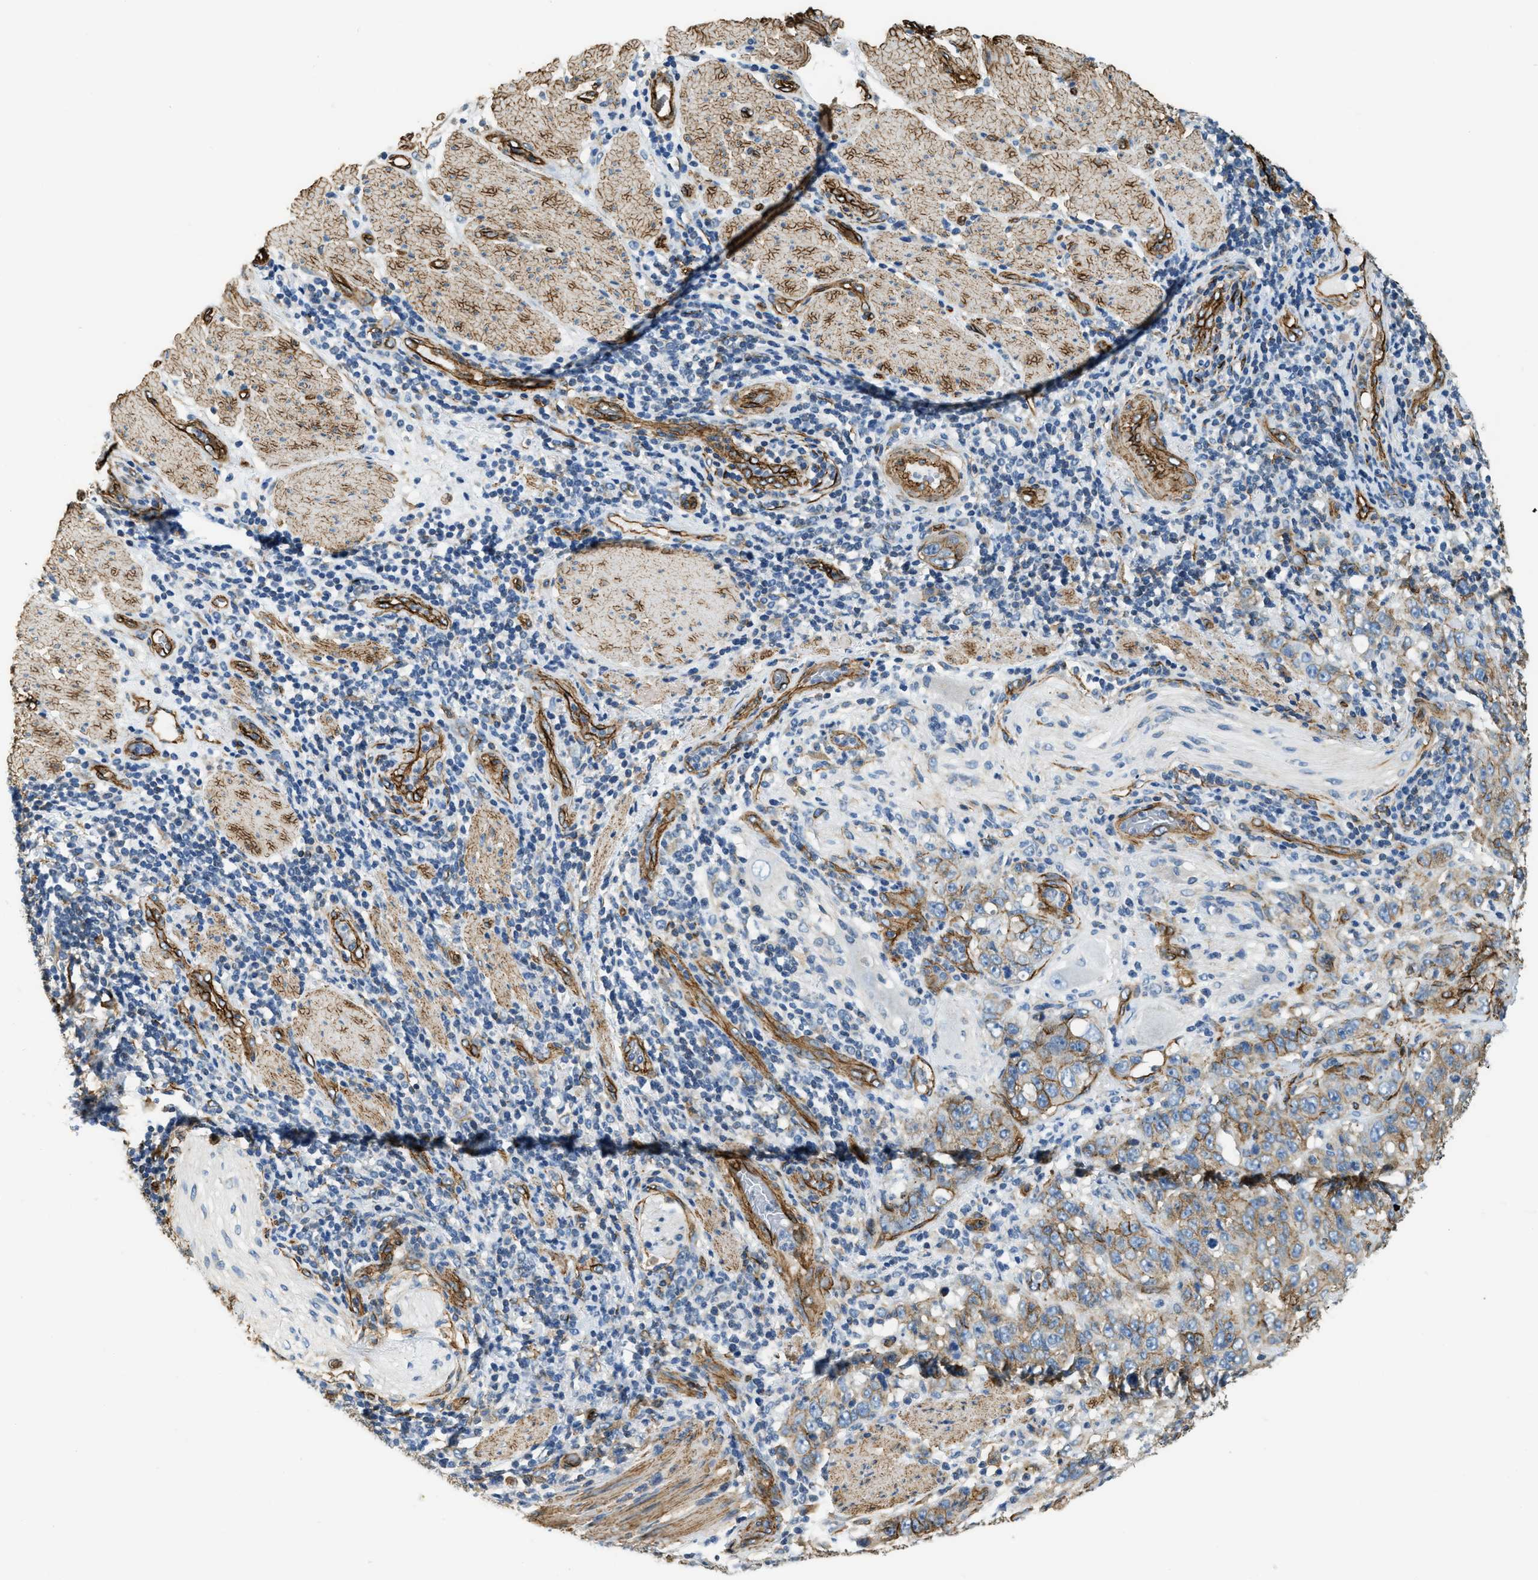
{"staining": {"intensity": "moderate", "quantity": ">75%", "location": "cytoplasmic/membranous"}, "tissue": "stomach cancer", "cell_type": "Tumor cells", "image_type": "cancer", "snomed": [{"axis": "morphology", "description": "Adenocarcinoma, NOS"}, {"axis": "topography", "description": "Stomach"}], "caption": "Tumor cells show medium levels of moderate cytoplasmic/membranous expression in approximately >75% of cells in human stomach adenocarcinoma.", "gene": "TMEM43", "patient": {"sex": "male", "age": 48}}